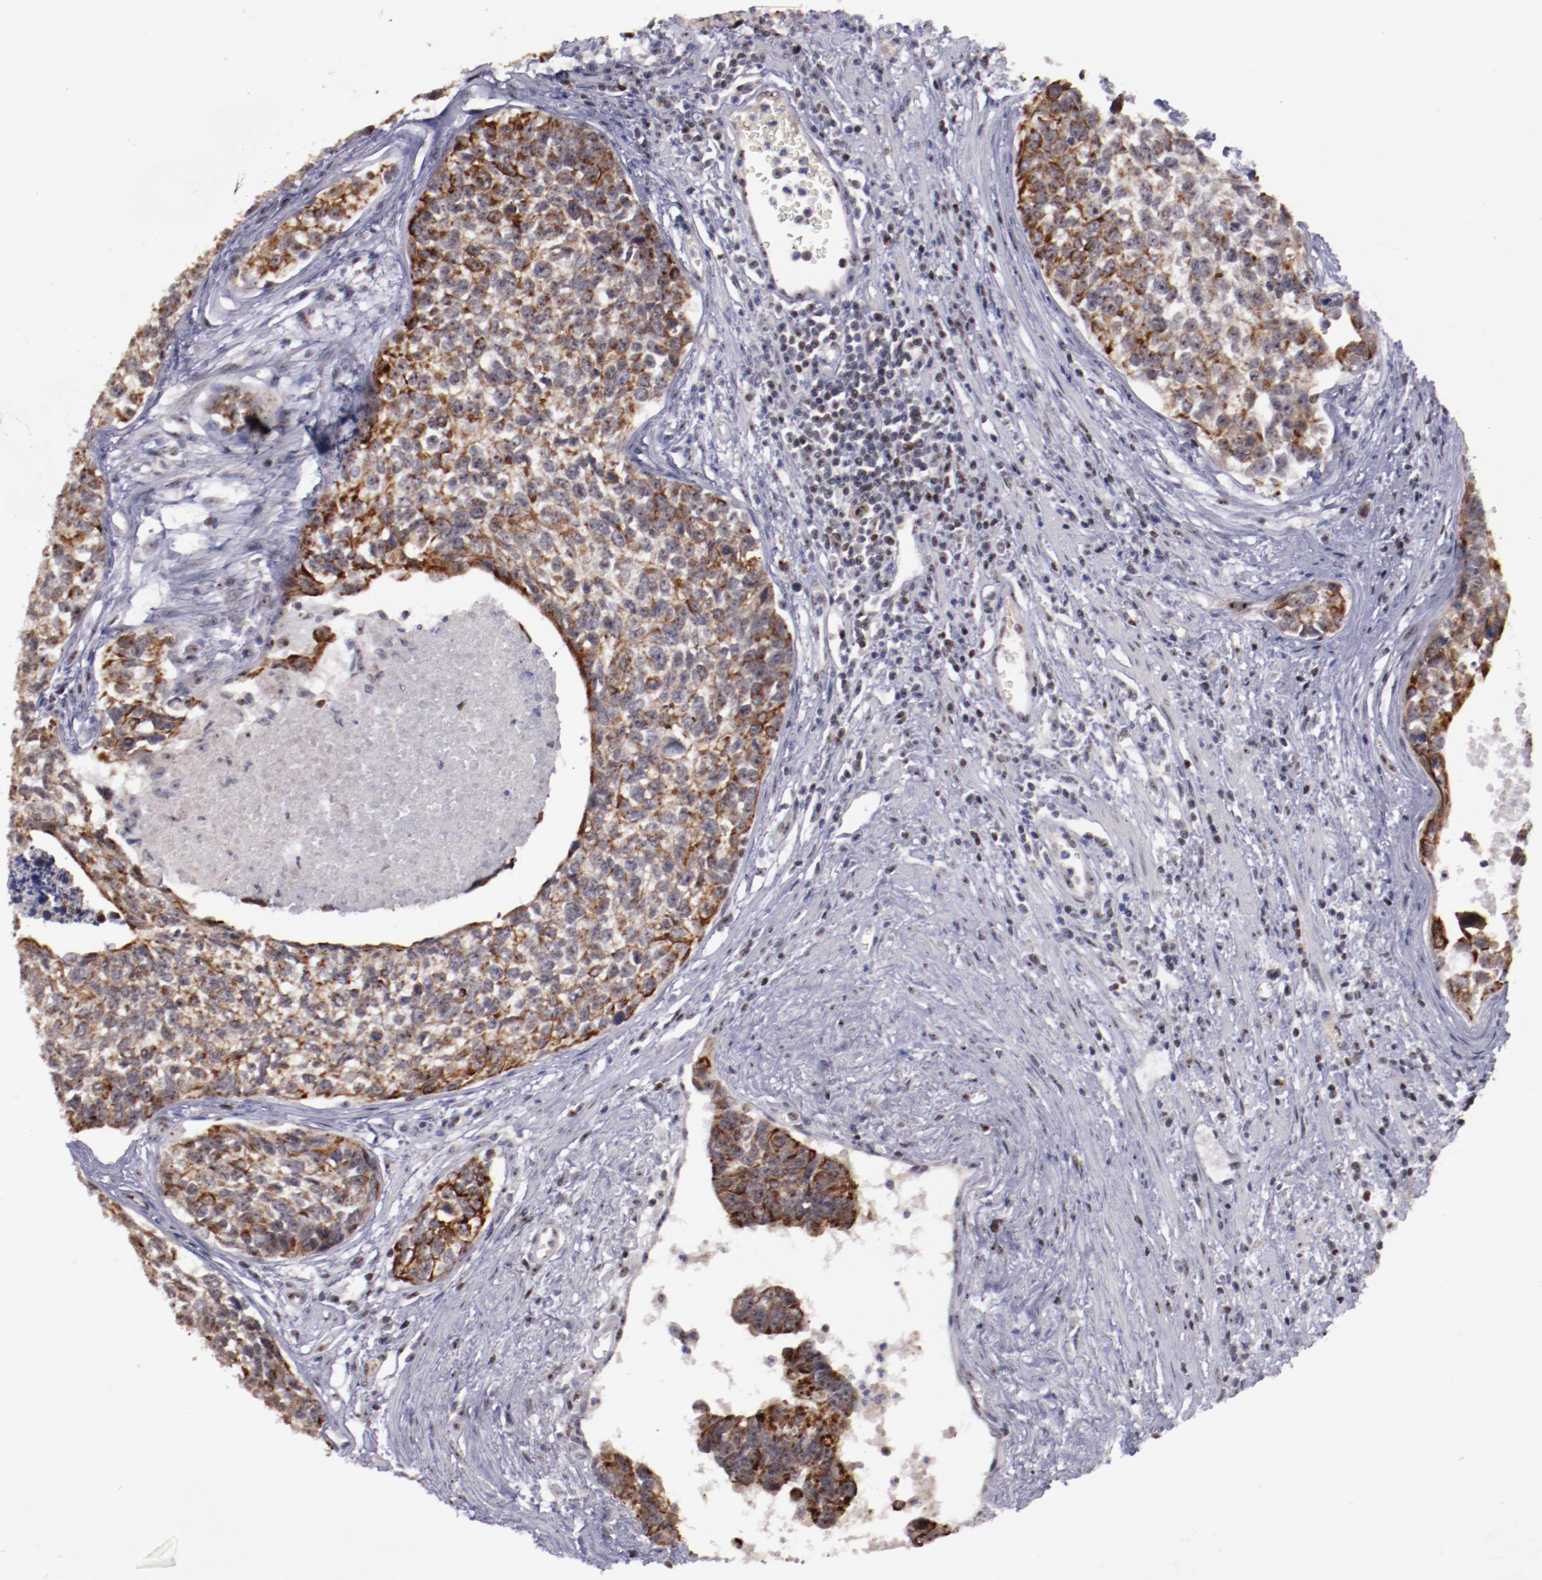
{"staining": {"intensity": "moderate", "quantity": ">75%", "location": "cytoplasmic/membranous"}, "tissue": "urothelial cancer", "cell_type": "Tumor cells", "image_type": "cancer", "snomed": [{"axis": "morphology", "description": "Urothelial carcinoma, High grade"}, {"axis": "topography", "description": "Urinary bladder"}], "caption": "Immunohistochemistry (DAB (3,3'-diaminobenzidine)) staining of human urothelial carcinoma (high-grade) displays moderate cytoplasmic/membranous protein staining in about >75% of tumor cells. (Brightfield microscopy of DAB IHC at high magnification).", "gene": "DDX24", "patient": {"sex": "male", "age": 81}}